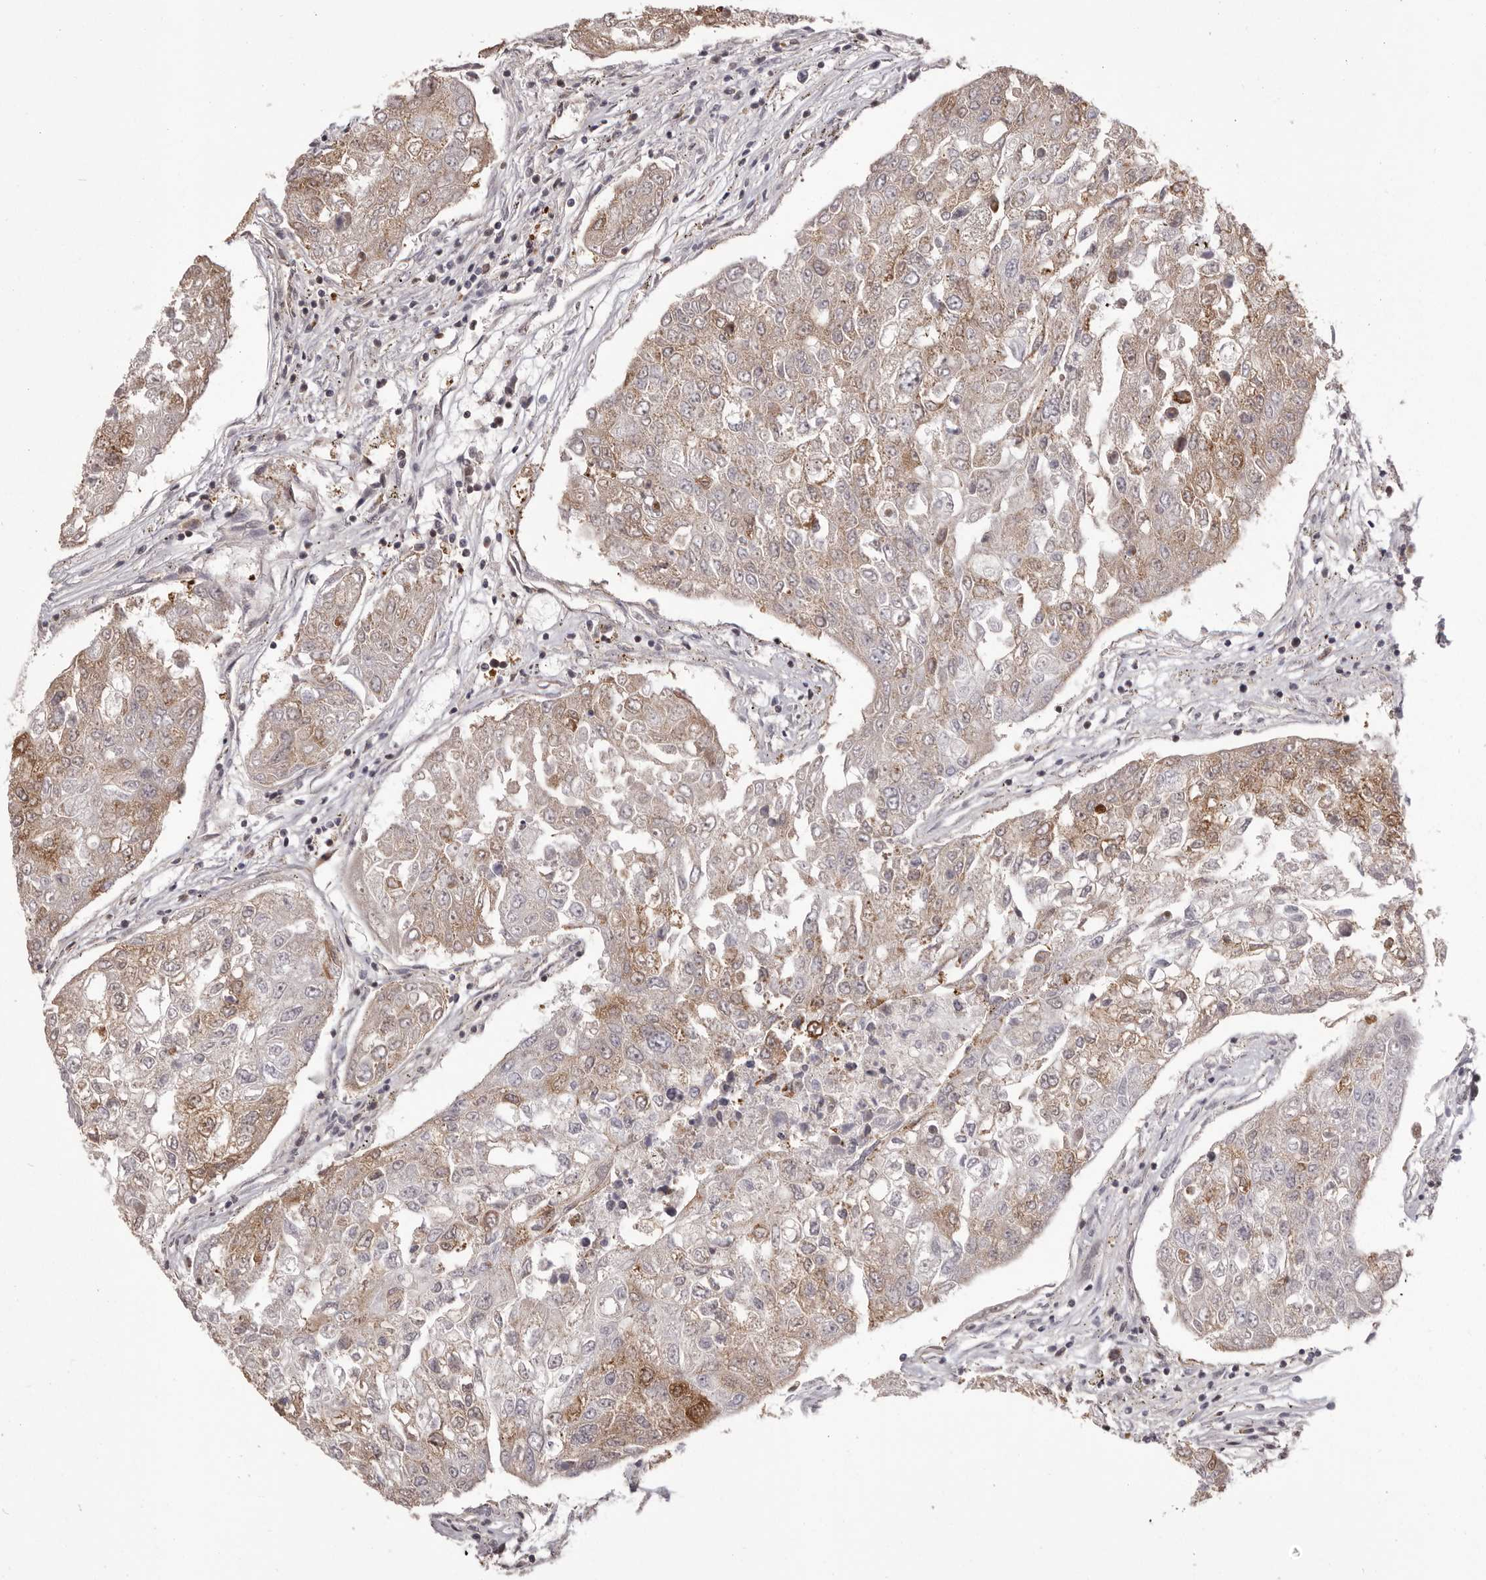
{"staining": {"intensity": "strong", "quantity": "25%-75%", "location": "cytoplasmic/membranous"}, "tissue": "urothelial cancer", "cell_type": "Tumor cells", "image_type": "cancer", "snomed": [{"axis": "morphology", "description": "Urothelial carcinoma, High grade"}, {"axis": "topography", "description": "Lymph node"}, {"axis": "topography", "description": "Urinary bladder"}], "caption": "This is a micrograph of immunohistochemistry staining of urothelial carcinoma (high-grade), which shows strong staining in the cytoplasmic/membranous of tumor cells.", "gene": "GFOD1", "patient": {"sex": "male", "age": 51}}